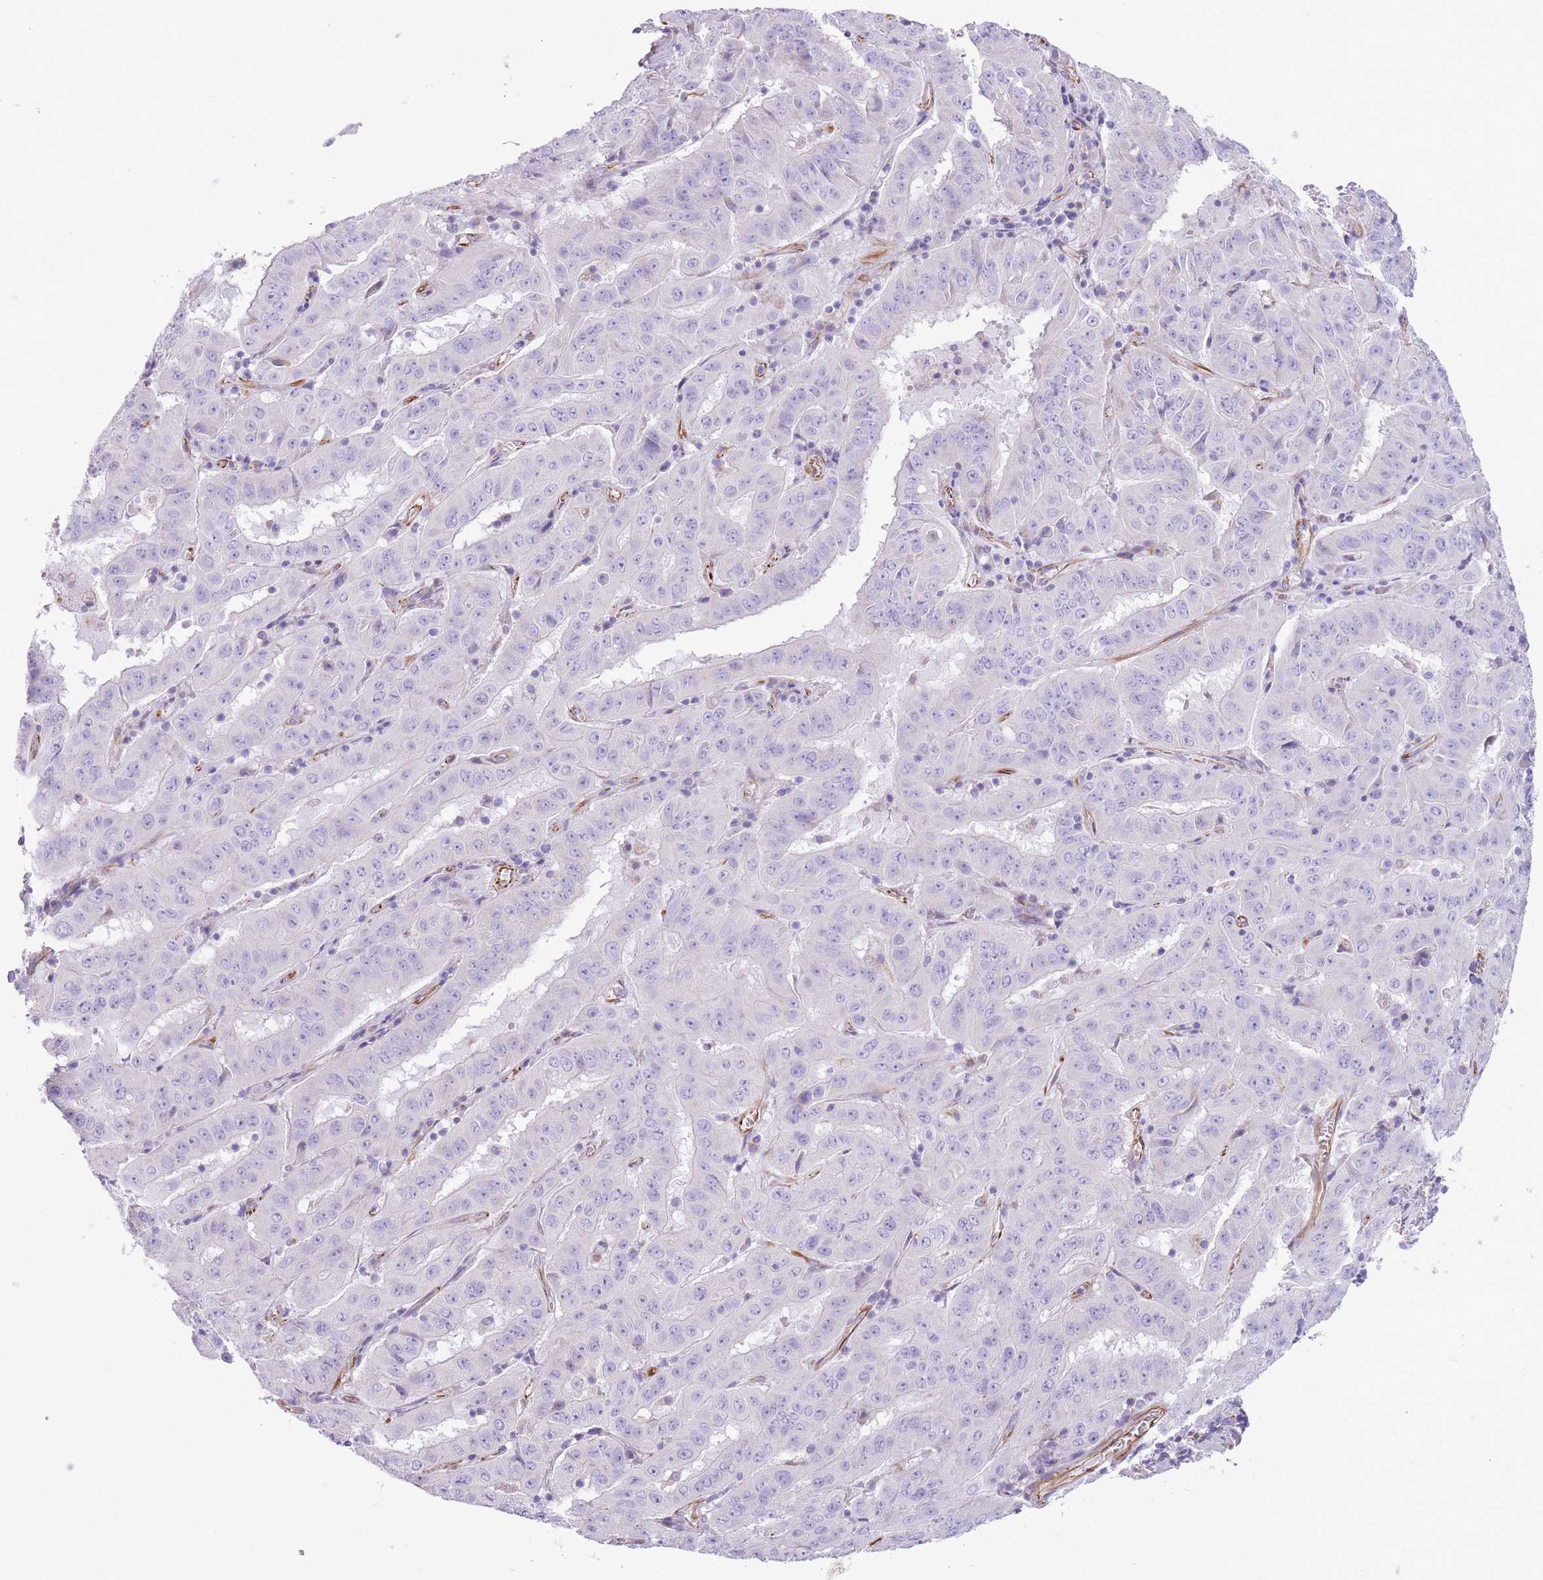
{"staining": {"intensity": "negative", "quantity": "none", "location": "none"}, "tissue": "pancreatic cancer", "cell_type": "Tumor cells", "image_type": "cancer", "snomed": [{"axis": "morphology", "description": "Adenocarcinoma, NOS"}, {"axis": "topography", "description": "Pancreas"}], "caption": "The micrograph demonstrates no significant expression in tumor cells of adenocarcinoma (pancreatic). (IHC, brightfield microscopy, high magnification).", "gene": "PTCD1", "patient": {"sex": "male", "age": 63}}